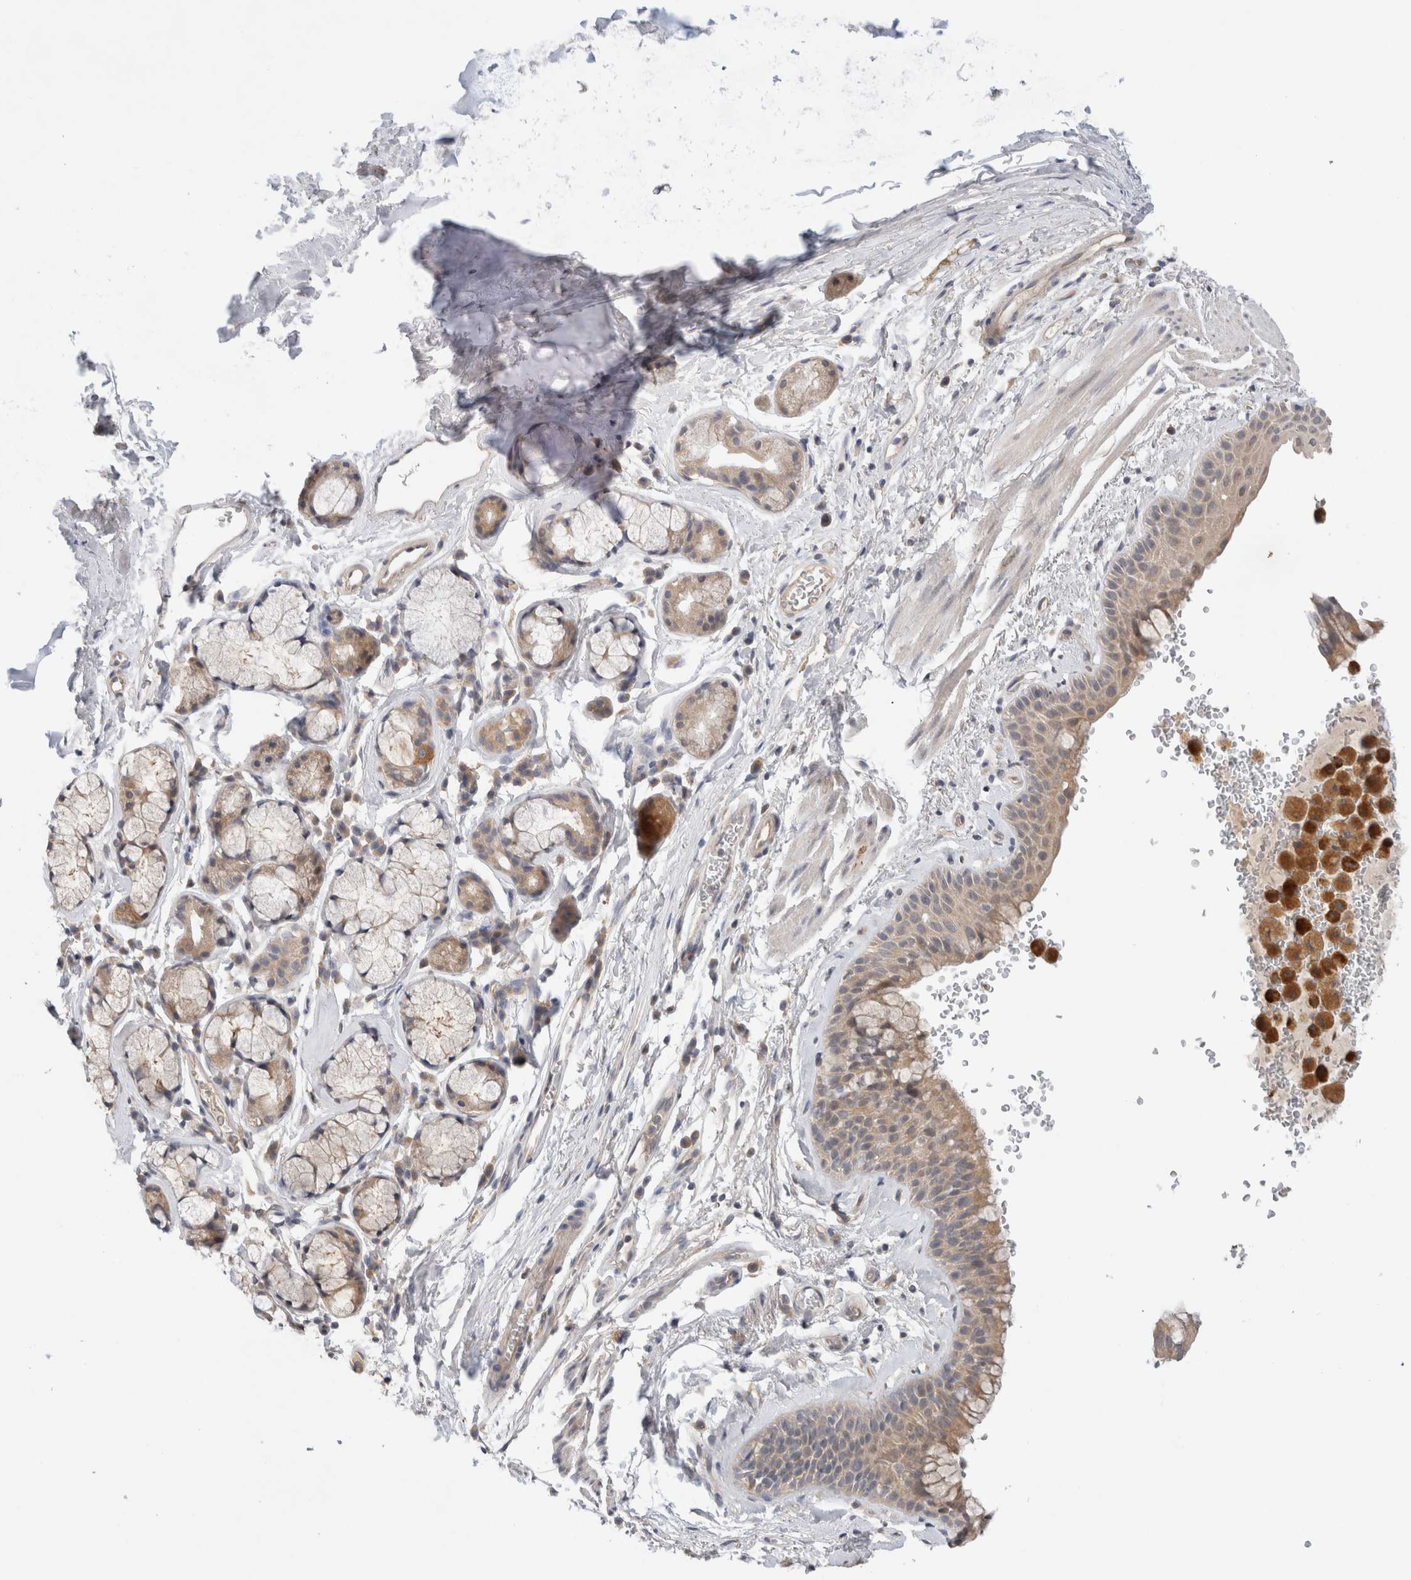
{"staining": {"intensity": "moderate", "quantity": "25%-75%", "location": "cytoplasmic/membranous"}, "tissue": "bronchus", "cell_type": "Respiratory epithelial cells", "image_type": "normal", "snomed": [{"axis": "morphology", "description": "Normal tissue, NOS"}, {"axis": "topography", "description": "Cartilage tissue"}, {"axis": "topography", "description": "Bronchus"}], "caption": "About 25%-75% of respiratory epithelial cells in normal human bronchus demonstrate moderate cytoplasmic/membranous protein expression as visualized by brown immunohistochemical staining.", "gene": "SGK1", "patient": {"sex": "female", "age": 53}}